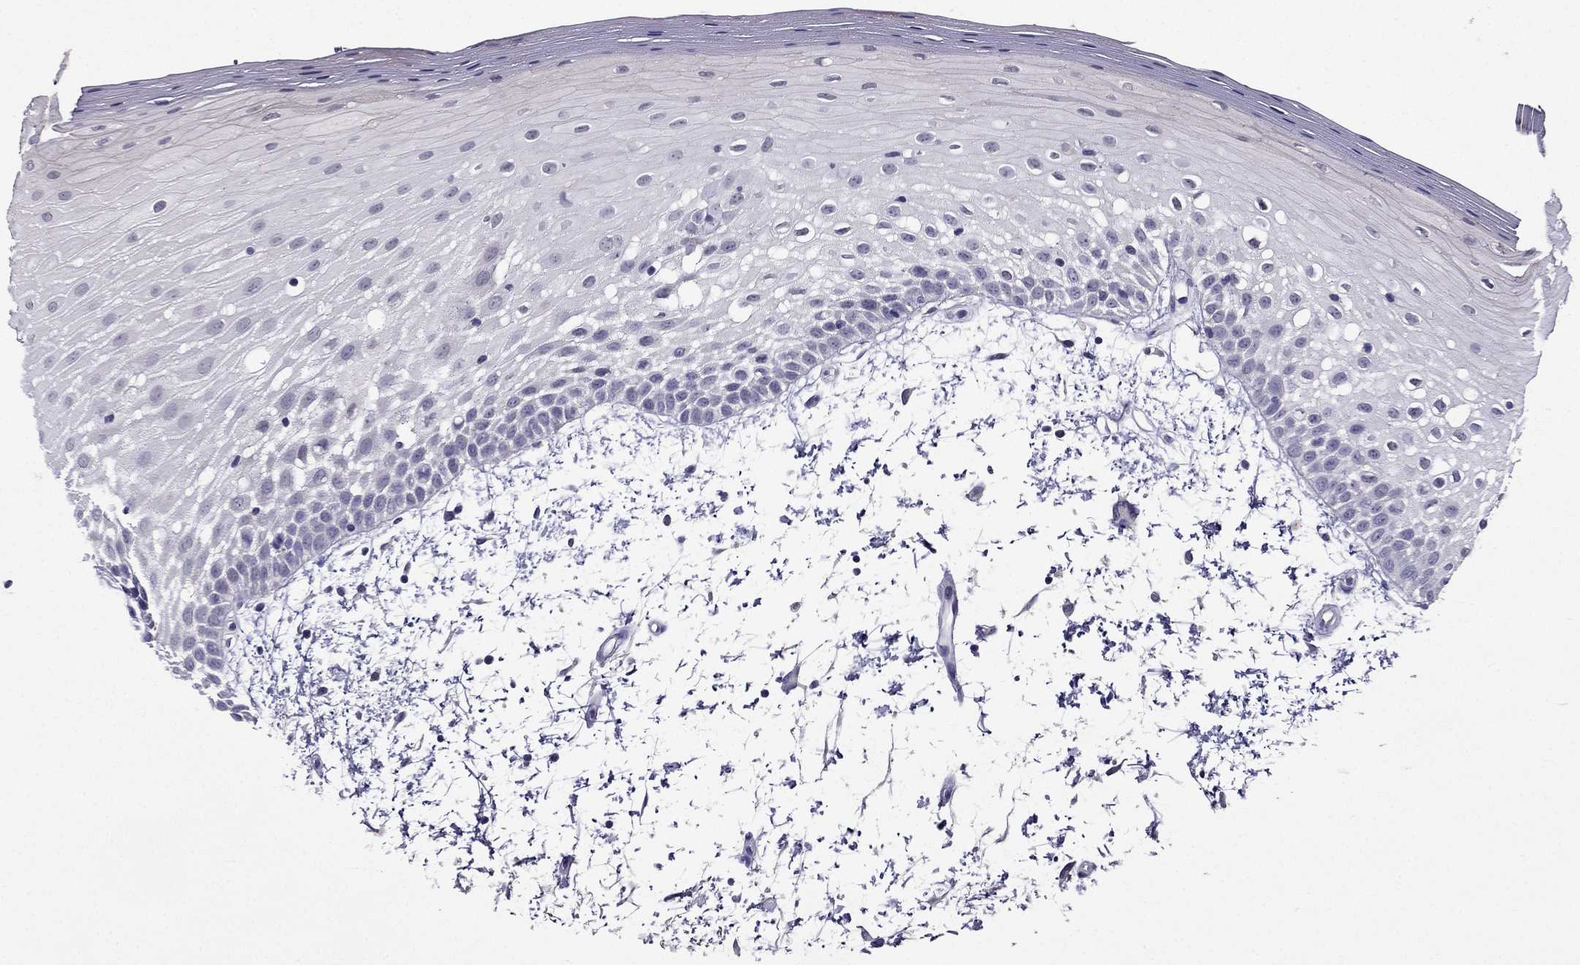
{"staining": {"intensity": "negative", "quantity": "none", "location": "none"}, "tissue": "oral mucosa", "cell_type": "Squamous epithelial cells", "image_type": "normal", "snomed": [{"axis": "morphology", "description": "Normal tissue, NOS"}, {"axis": "morphology", "description": "Squamous cell carcinoma, NOS"}, {"axis": "topography", "description": "Oral tissue"}, {"axis": "topography", "description": "Head-Neck"}], "caption": "Squamous epithelial cells are negative for brown protein staining in unremarkable oral mucosa. Brightfield microscopy of IHC stained with DAB (brown) and hematoxylin (blue), captured at high magnification.", "gene": "DUSP15", "patient": {"sex": "female", "age": 75}}